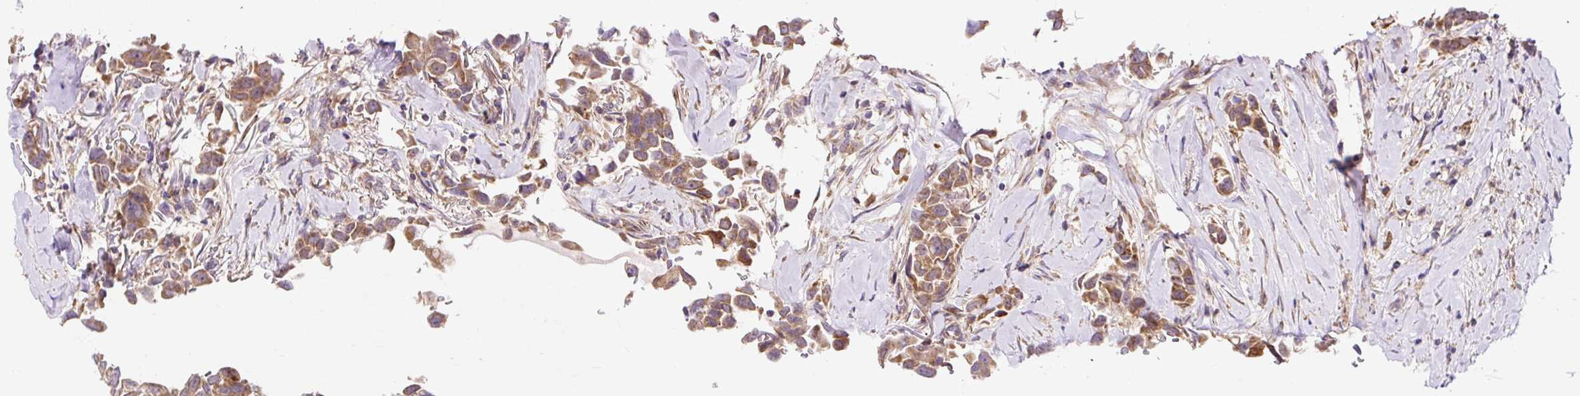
{"staining": {"intensity": "moderate", "quantity": ">75%", "location": "cytoplasmic/membranous"}, "tissue": "breast cancer", "cell_type": "Tumor cells", "image_type": "cancer", "snomed": [{"axis": "morphology", "description": "Duct carcinoma"}, {"axis": "topography", "description": "Breast"}], "caption": "This is an image of immunohistochemistry (IHC) staining of breast cancer, which shows moderate positivity in the cytoplasmic/membranous of tumor cells.", "gene": "TRIAP1", "patient": {"sex": "female", "age": 80}}